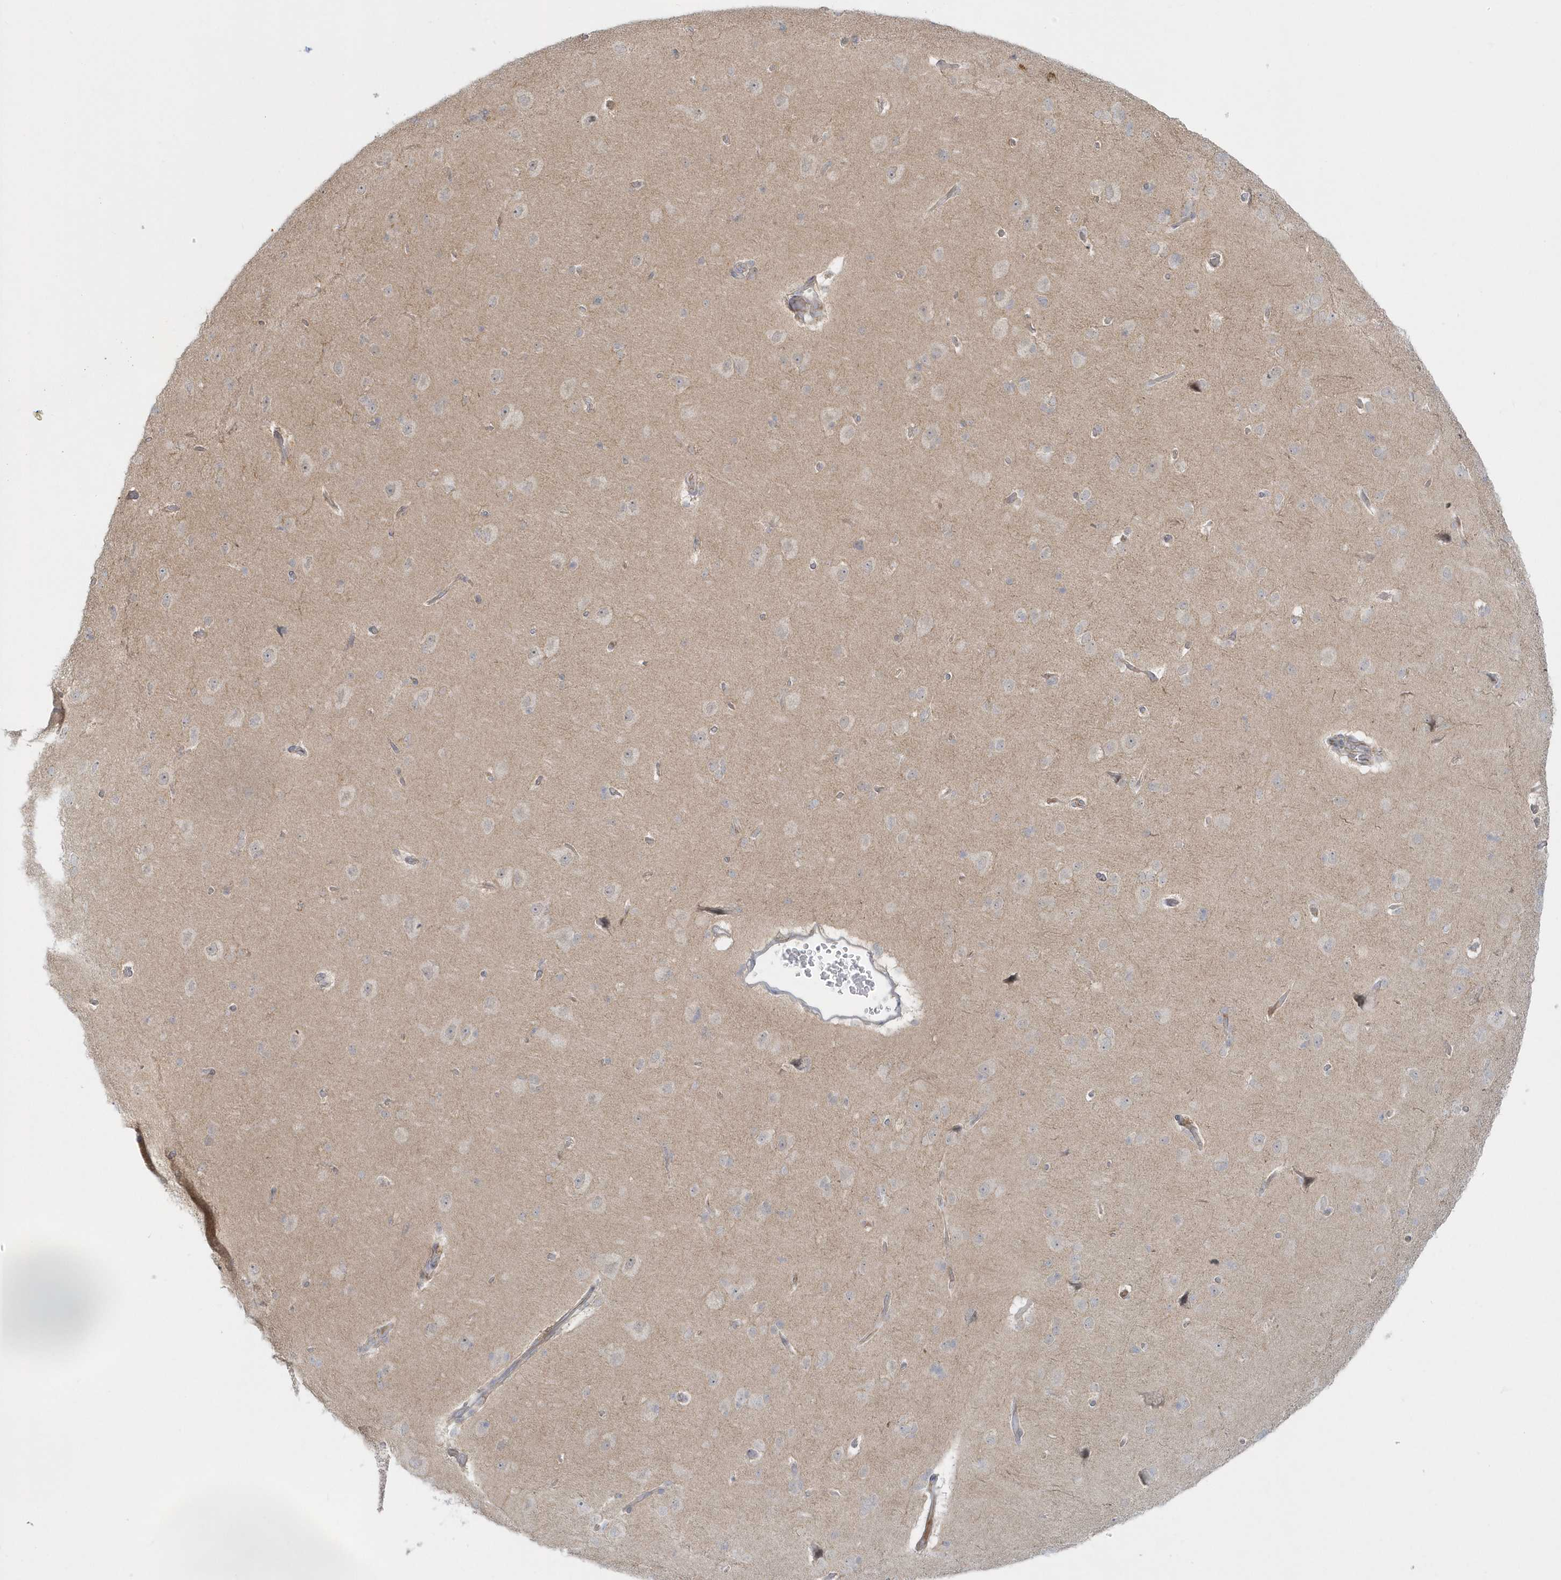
{"staining": {"intensity": "negative", "quantity": "none", "location": "none"}, "tissue": "cerebral cortex", "cell_type": "Endothelial cells", "image_type": "normal", "snomed": [{"axis": "morphology", "description": "Normal tissue, NOS"}, {"axis": "topography", "description": "Cerebral cortex"}], "caption": "Photomicrograph shows no protein staining in endothelial cells of unremarkable cerebral cortex. (DAB (3,3'-diaminobenzidine) immunohistochemistry visualized using brightfield microscopy, high magnification).", "gene": "BLTP3A", "patient": {"sex": "male", "age": 62}}